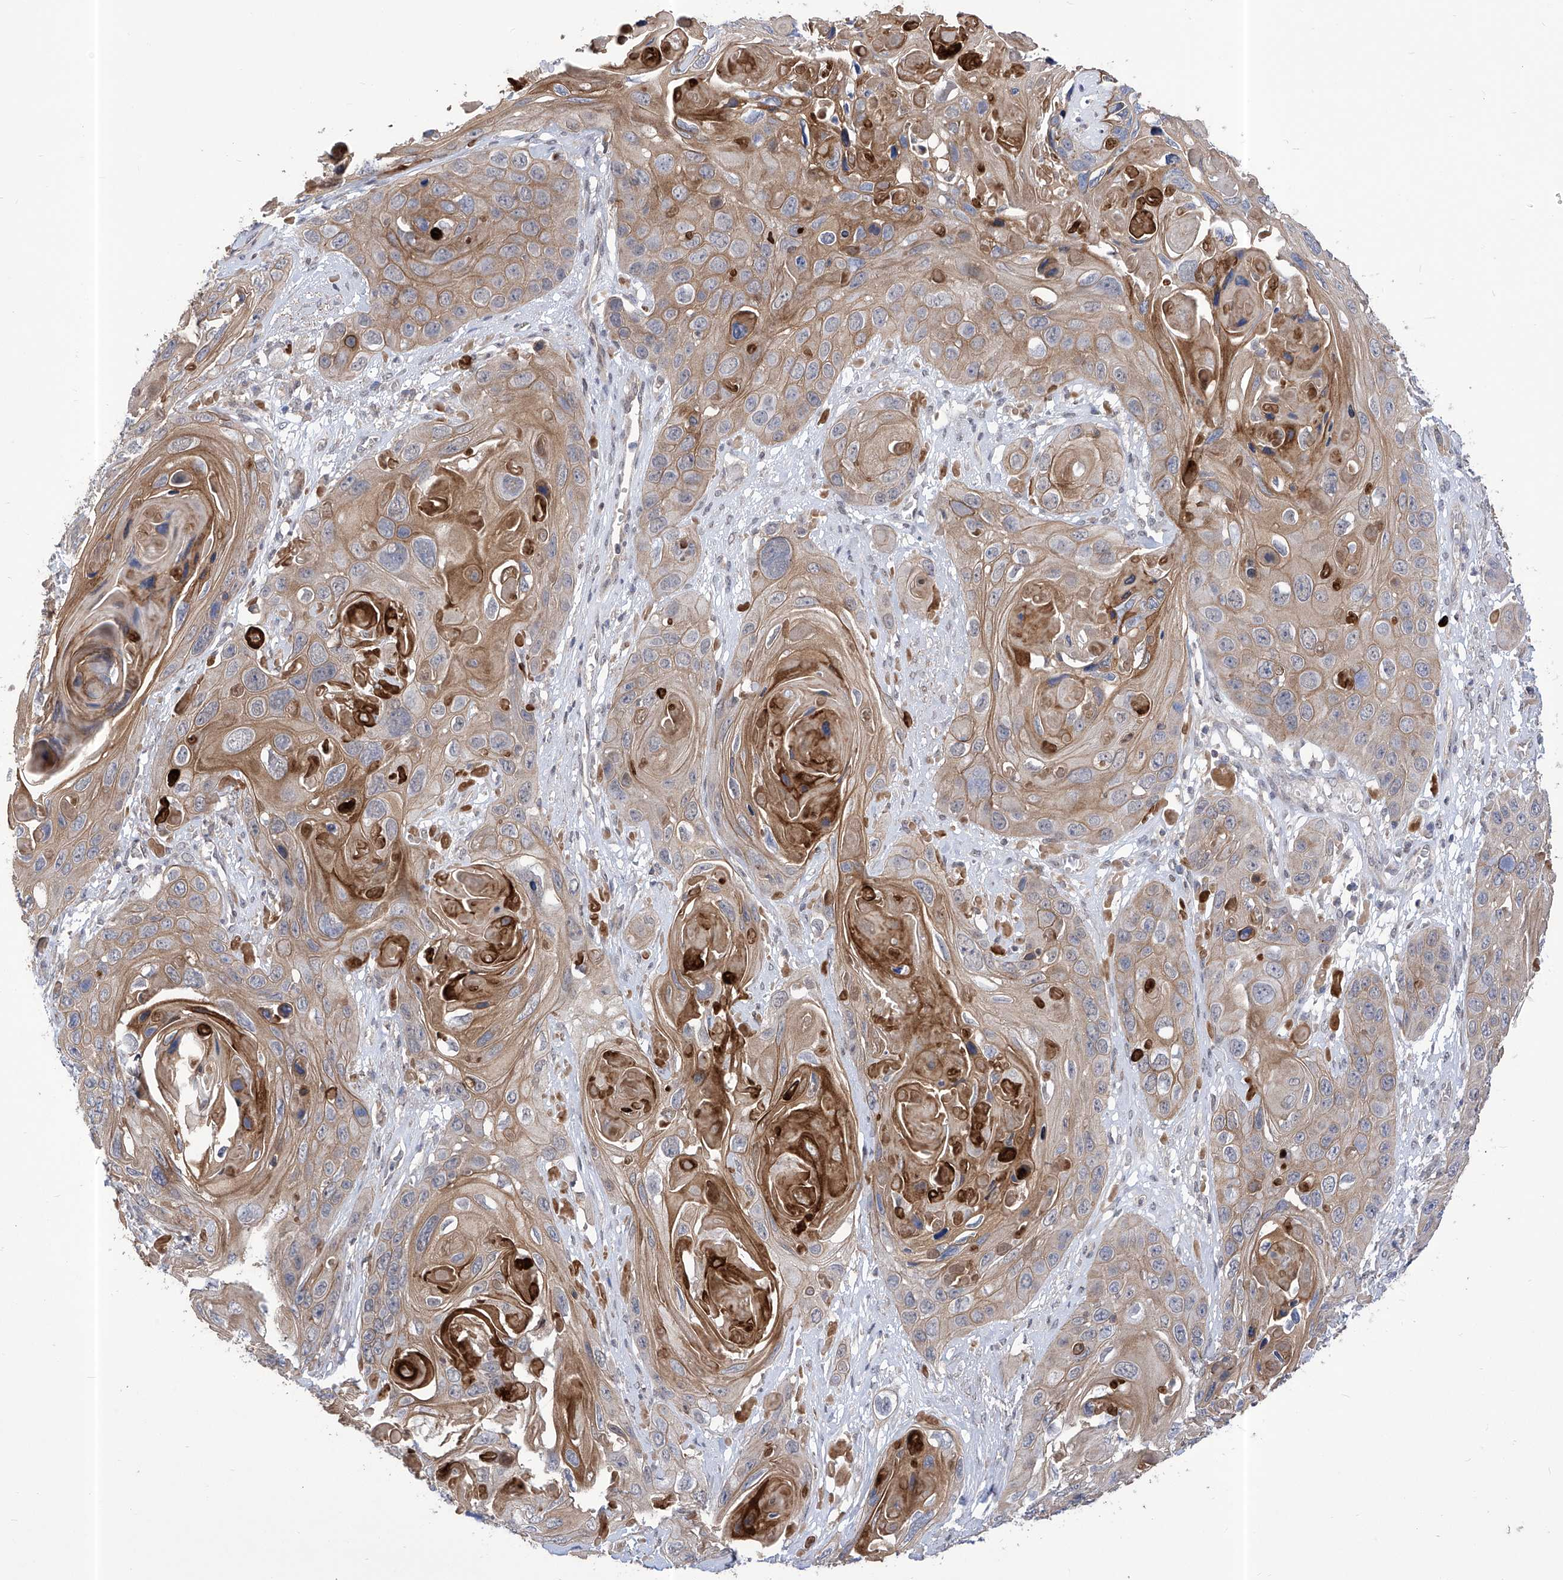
{"staining": {"intensity": "moderate", "quantity": "25%-75%", "location": "cytoplasmic/membranous"}, "tissue": "skin cancer", "cell_type": "Tumor cells", "image_type": "cancer", "snomed": [{"axis": "morphology", "description": "Squamous cell carcinoma, NOS"}, {"axis": "topography", "description": "Skin"}], "caption": "Immunohistochemistry (IHC) histopathology image of human squamous cell carcinoma (skin) stained for a protein (brown), which demonstrates medium levels of moderate cytoplasmic/membranous staining in about 25%-75% of tumor cells.", "gene": "KIFC2", "patient": {"sex": "male", "age": 55}}